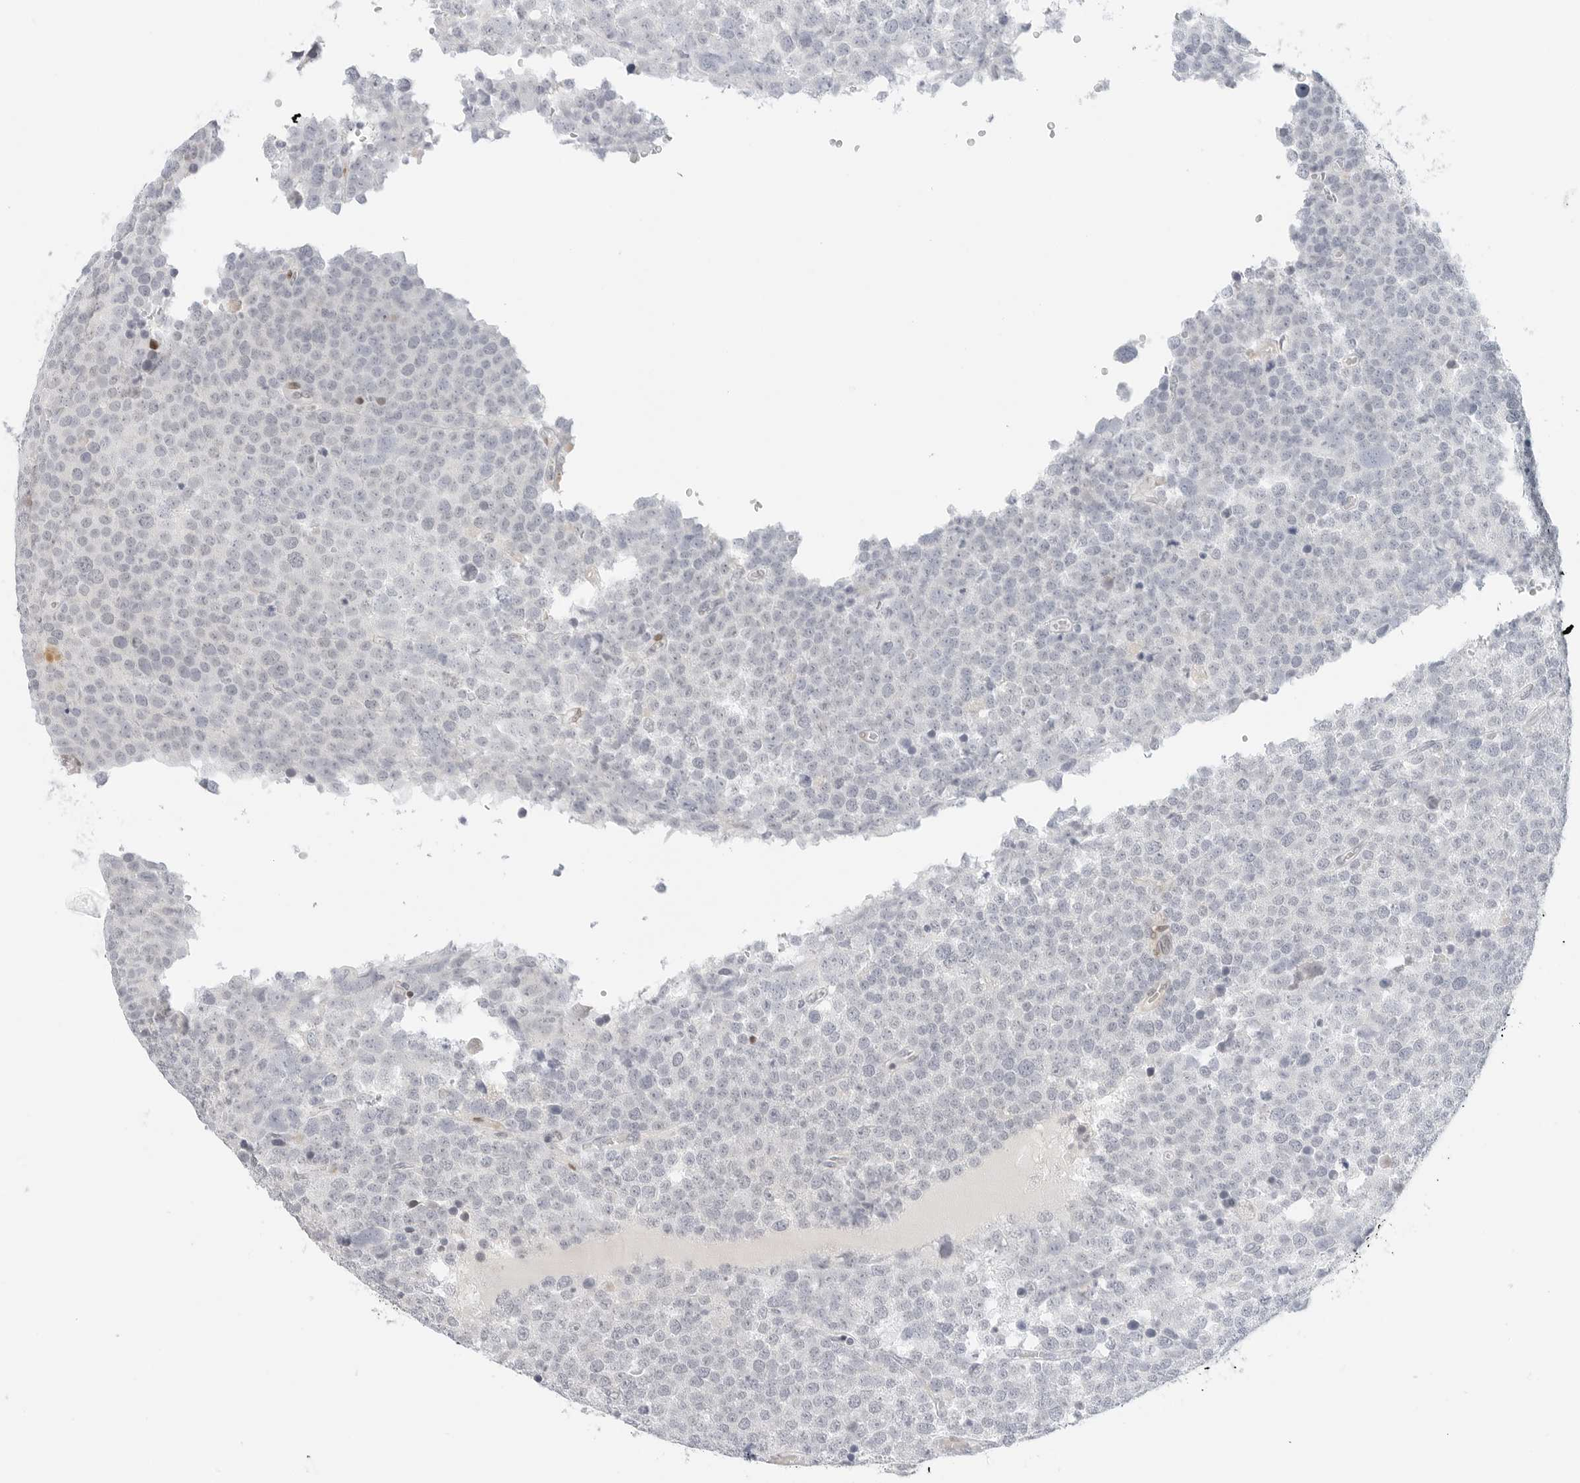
{"staining": {"intensity": "negative", "quantity": "none", "location": "none"}, "tissue": "testis cancer", "cell_type": "Tumor cells", "image_type": "cancer", "snomed": [{"axis": "morphology", "description": "Seminoma, NOS"}, {"axis": "topography", "description": "Testis"}], "caption": "Tumor cells are negative for protein expression in human testis cancer (seminoma). (DAB IHC with hematoxylin counter stain).", "gene": "SPIDR", "patient": {"sex": "male", "age": 71}}